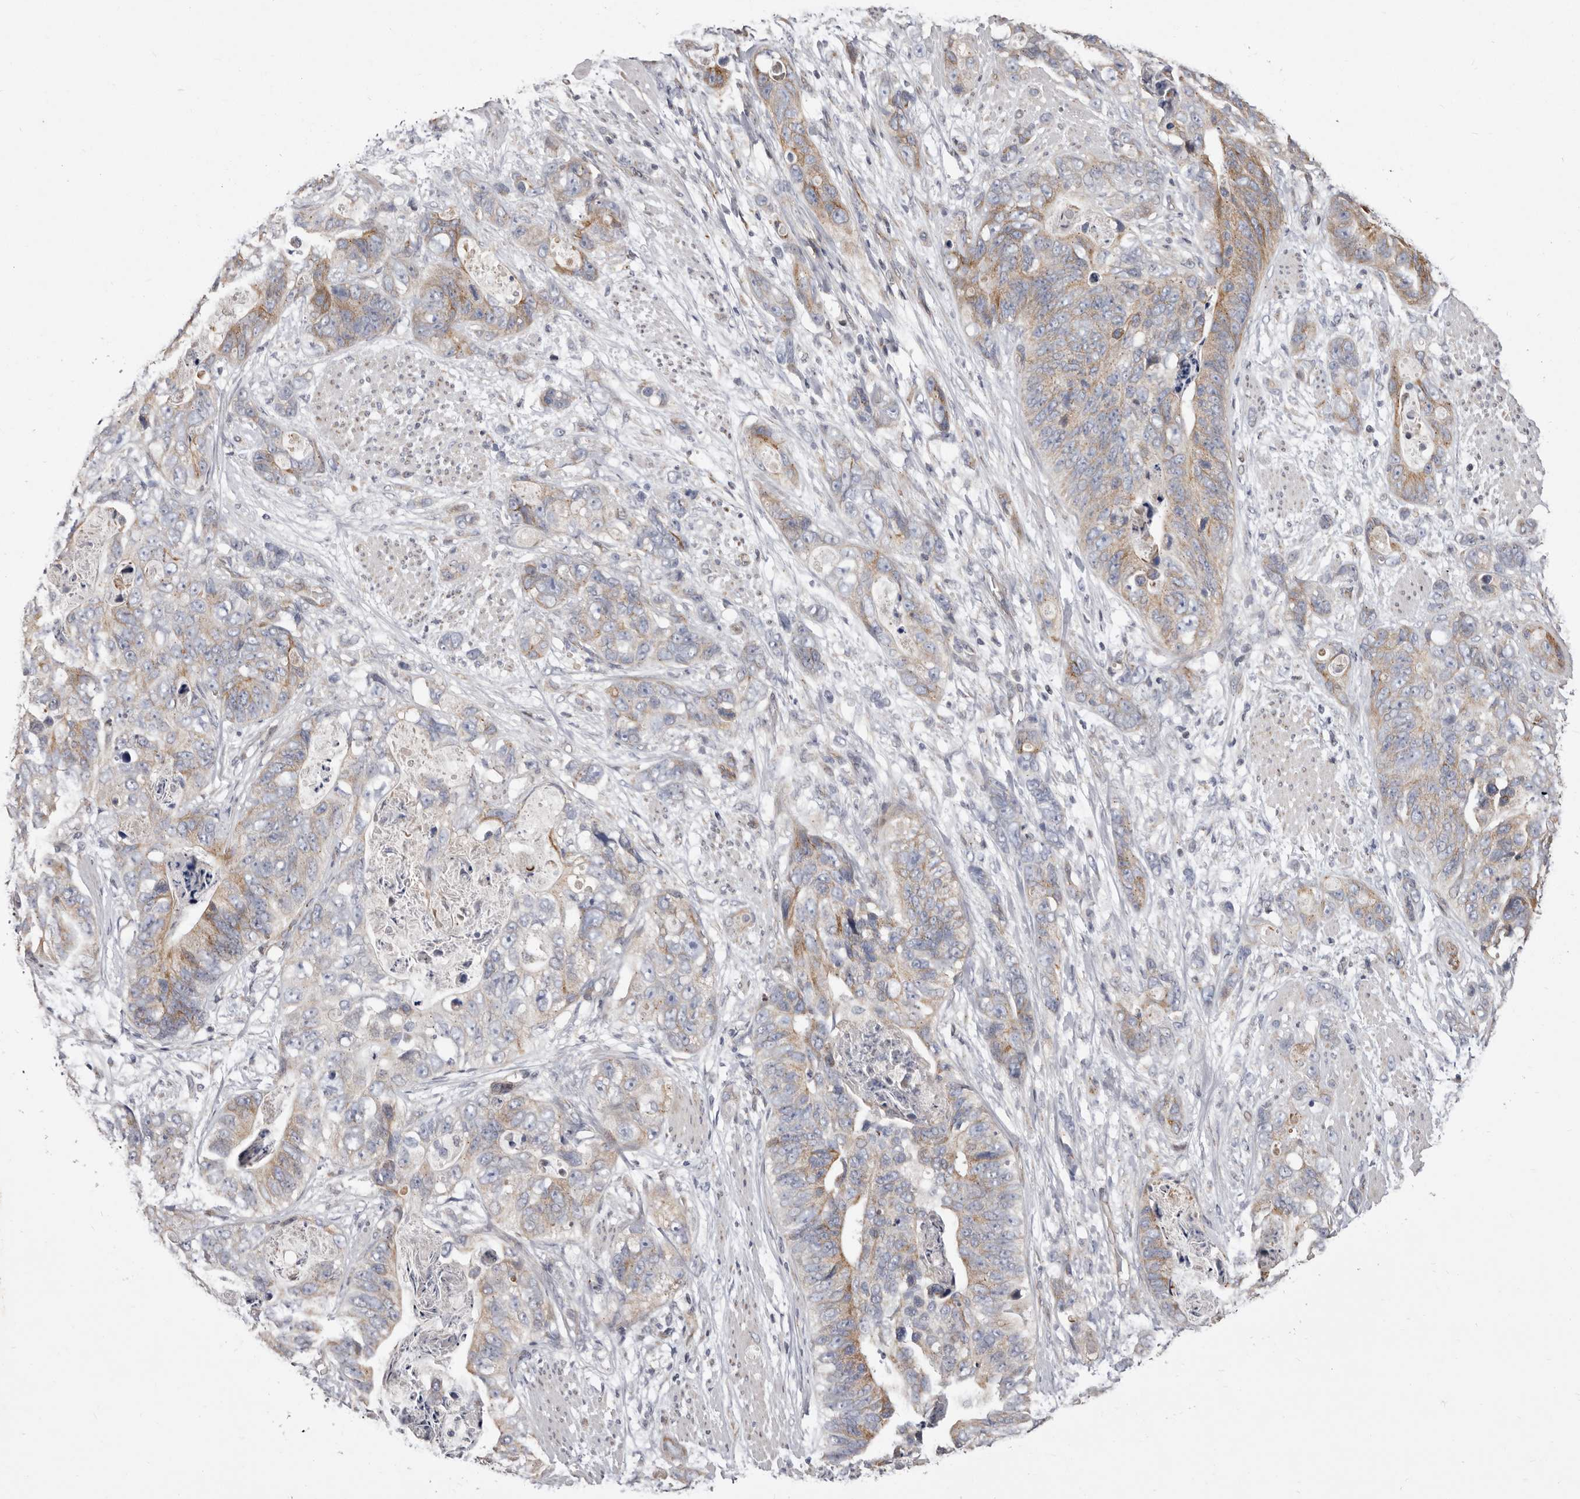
{"staining": {"intensity": "moderate", "quantity": "25%-75%", "location": "cytoplasmic/membranous"}, "tissue": "stomach cancer", "cell_type": "Tumor cells", "image_type": "cancer", "snomed": [{"axis": "morphology", "description": "Adenocarcinoma, NOS"}, {"axis": "topography", "description": "Stomach"}], "caption": "Stomach adenocarcinoma stained with a brown dye exhibits moderate cytoplasmic/membranous positive staining in about 25%-75% of tumor cells.", "gene": "TIMM17B", "patient": {"sex": "female", "age": 89}}